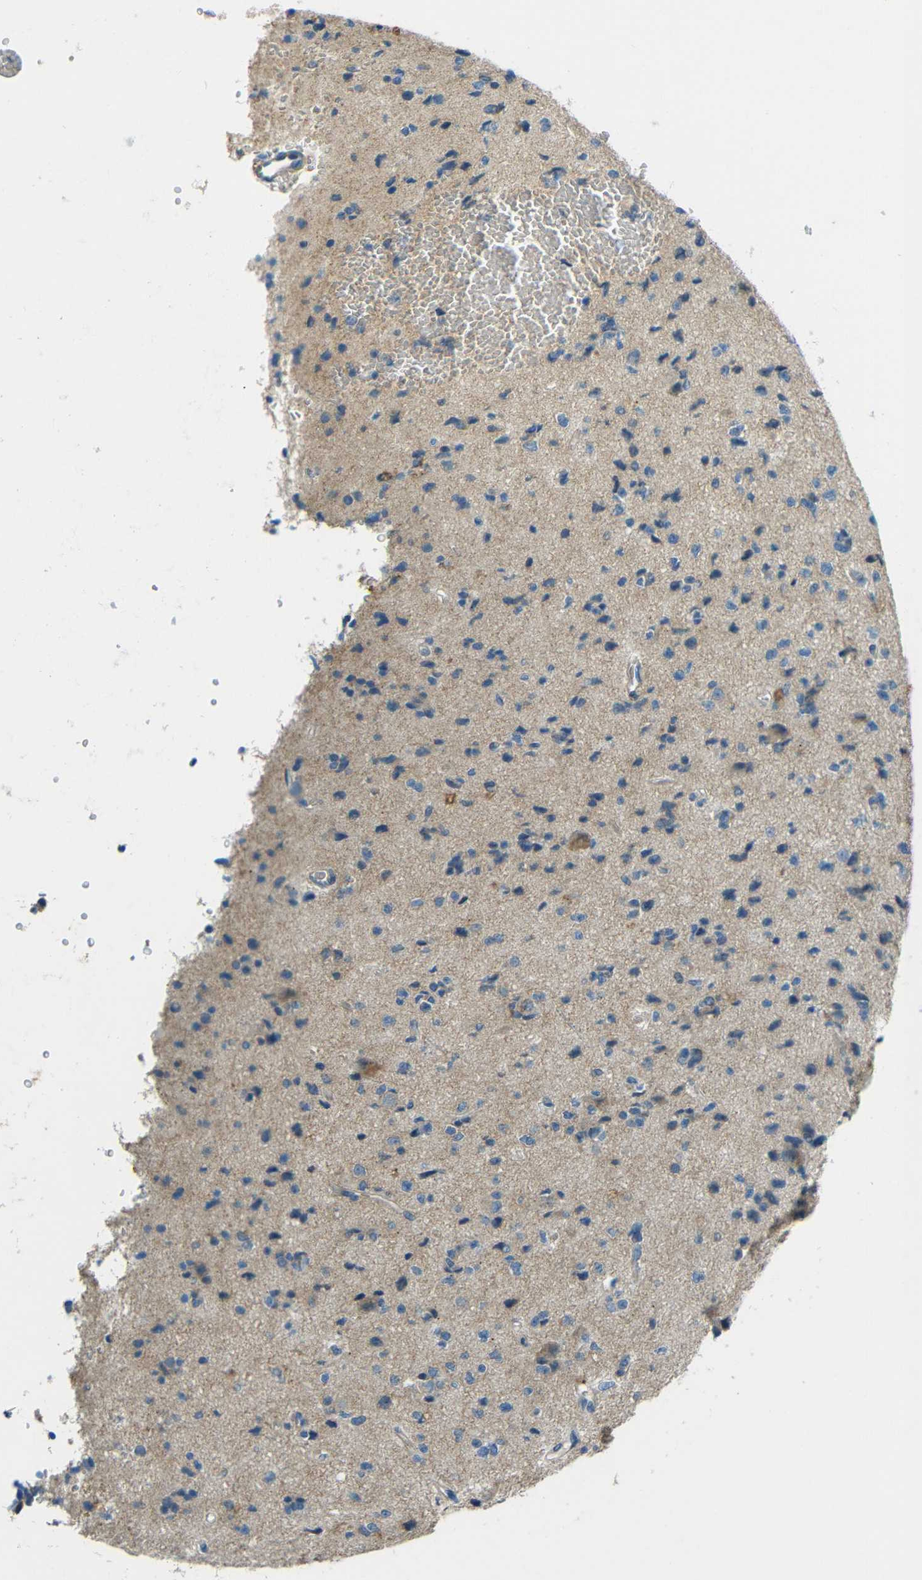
{"staining": {"intensity": "weak", "quantity": "<25%", "location": "cytoplasmic/membranous"}, "tissue": "glioma", "cell_type": "Tumor cells", "image_type": "cancer", "snomed": [{"axis": "morphology", "description": "Glioma, malignant, High grade"}, {"axis": "topography", "description": "pancreas cauda"}], "caption": "Immunohistochemistry micrograph of glioma stained for a protein (brown), which displays no expression in tumor cells.", "gene": "CYP26B1", "patient": {"sex": "male", "age": 60}}